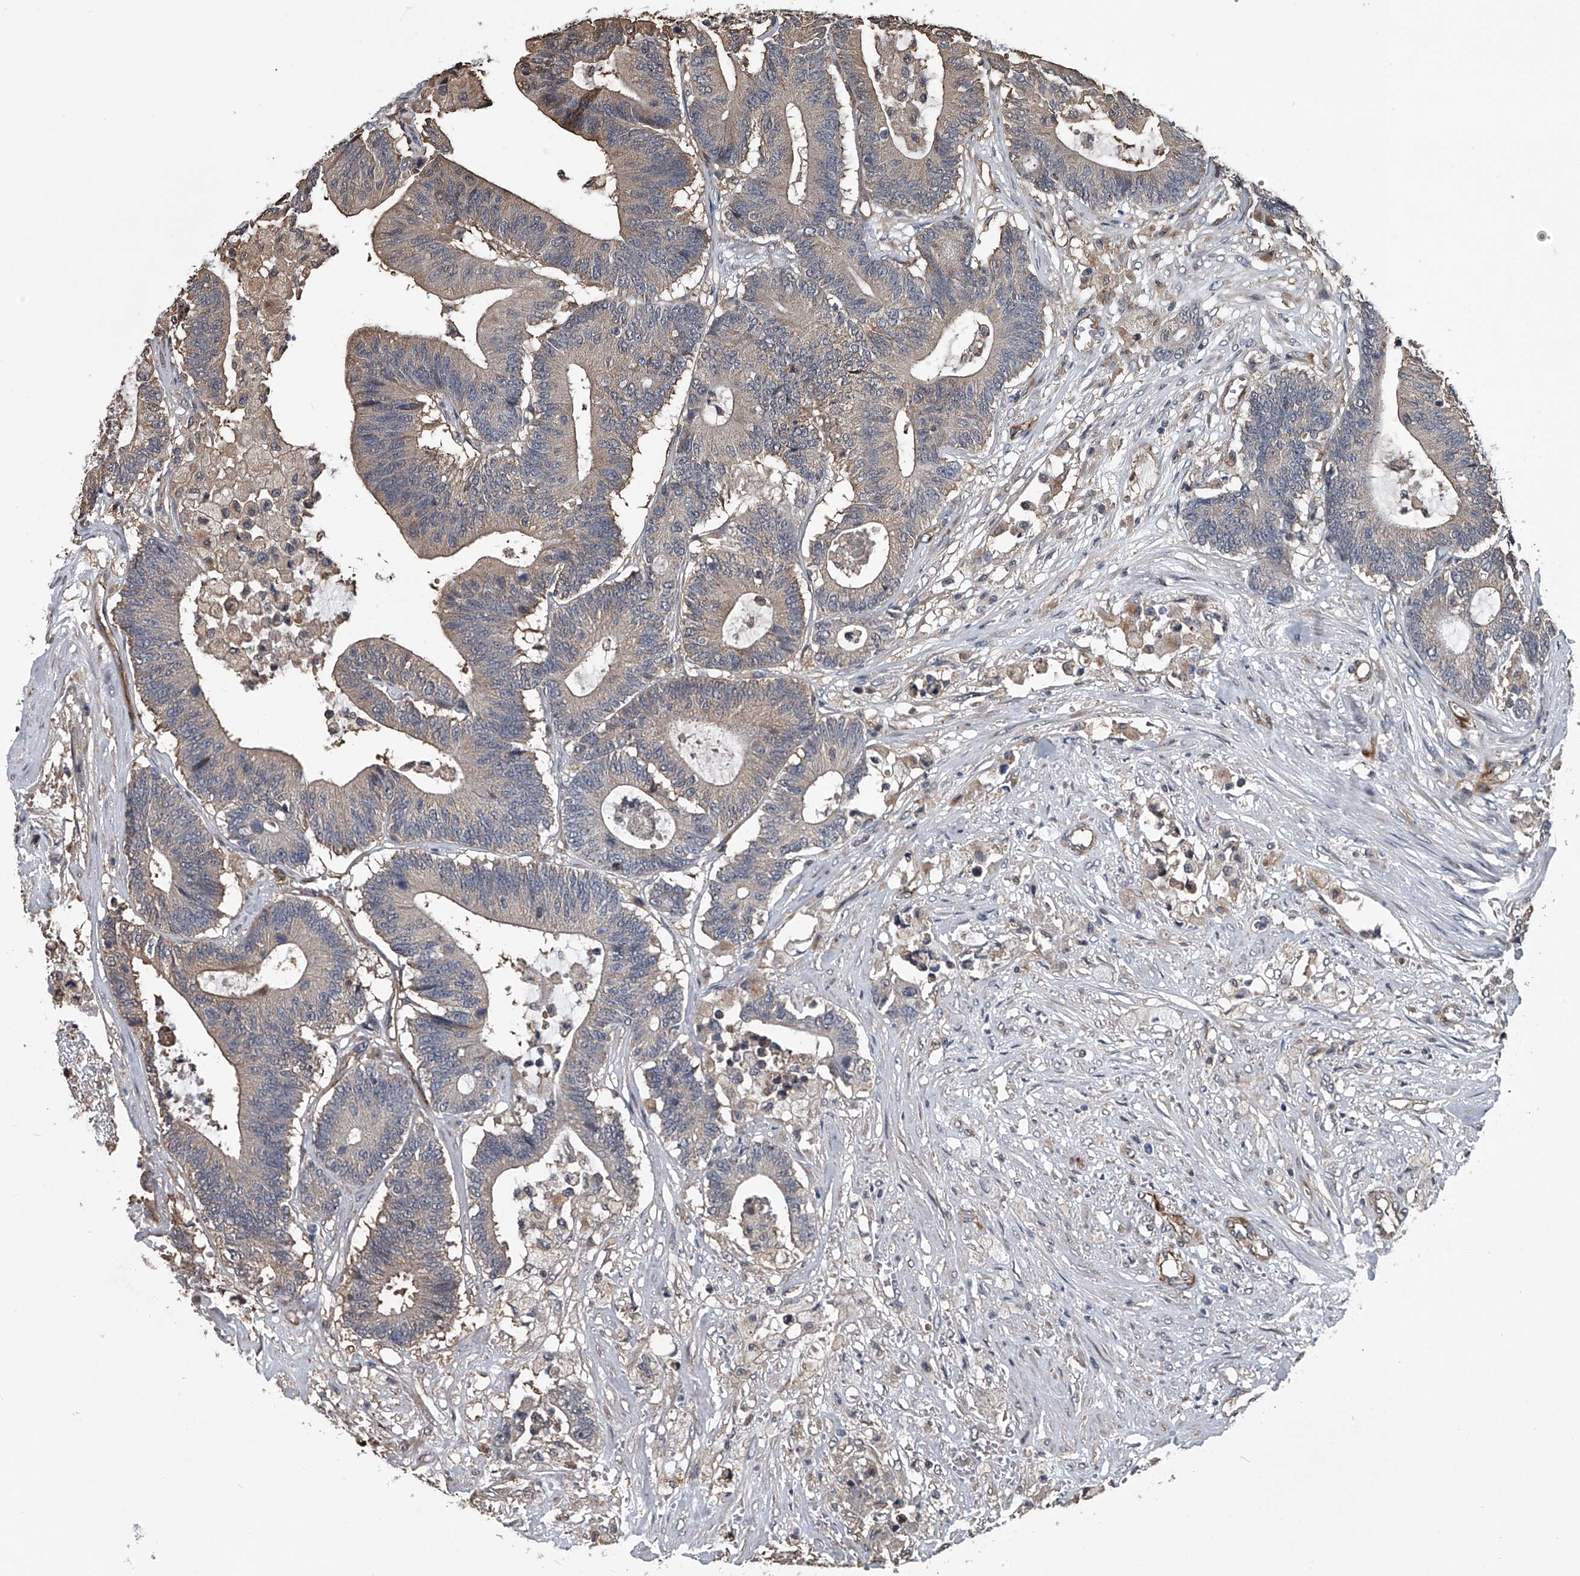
{"staining": {"intensity": "weak", "quantity": "<25%", "location": "cytoplasmic/membranous"}, "tissue": "colorectal cancer", "cell_type": "Tumor cells", "image_type": "cancer", "snomed": [{"axis": "morphology", "description": "Adenocarcinoma, NOS"}, {"axis": "topography", "description": "Colon"}], "caption": "This is a histopathology image of immunohistochemistry staining of colorectal adenocarcinoma, which shows no expression in tumor cells.", "gene": "LDLRAD2", "patient": {"sex": "female", "age": 84}}